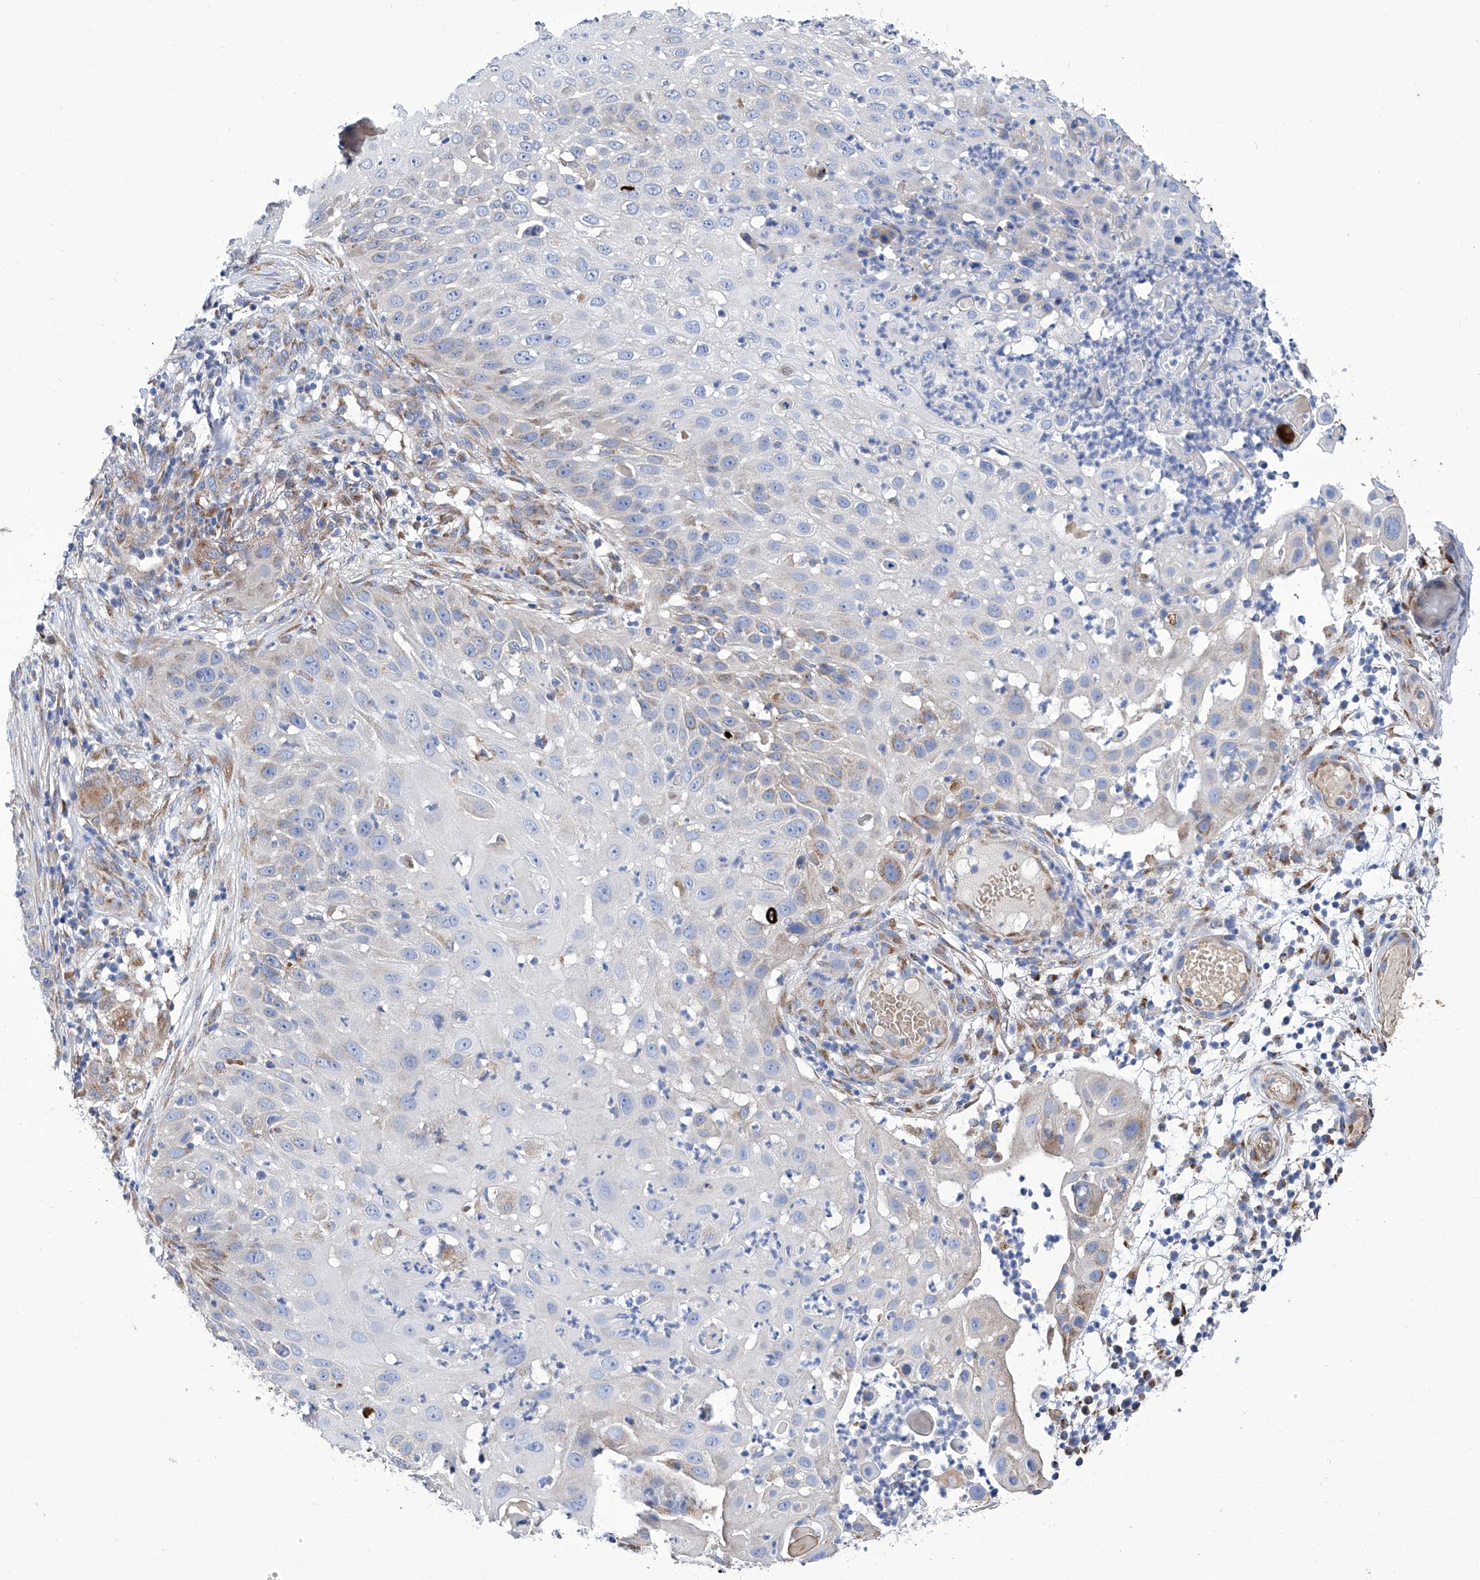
{"staining": {"intensity": "negative", "quantity": "none", "location": "none"}, "tissue": "skin cancer", "cell_type": "Tumor cells", "image_type": "cancer", "snomed": [{"axis": "morphology", "description": "Squamous cell carcinoma, NOS"}, {"axis": "topography", "description": "Skin"}], "caption": "Human skin squamous cell carcinoma stained for a protein using immunohistochemistry (IHC) exhibits no expression in tumor cells.", "gene": "TJAP1", "patient": {"sex": "female", "age": 44}}